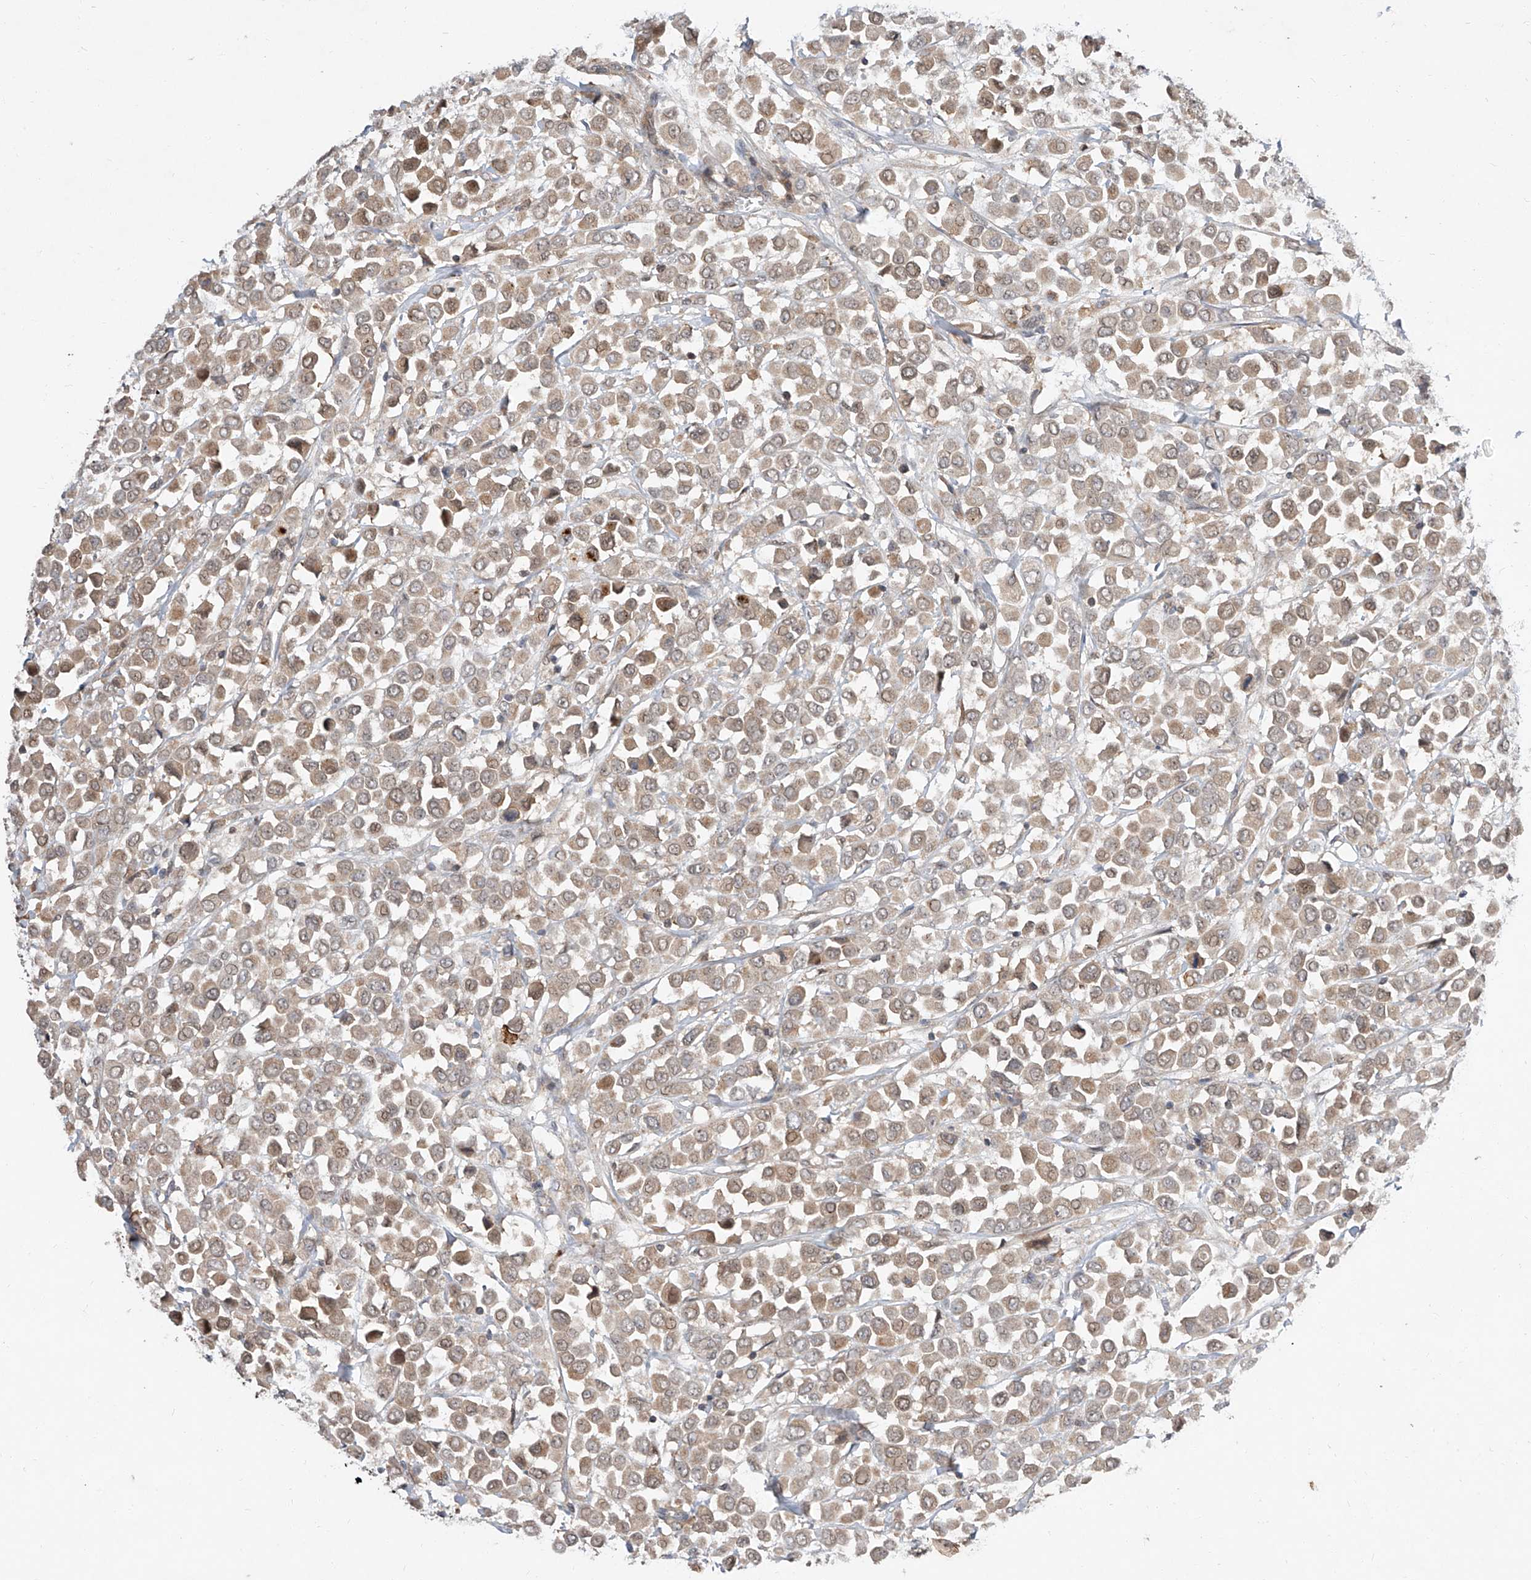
{"staining": {"intensity": "weak", "quantity": ">75%", "location": "cytoplasmic/membranous,nuclear"}, "tissue": "breast cancer", "cell_type": "Tumor cells", "image_type": "cancer", "snomed": [{"axis": "morphology", "description": "Duct carcinoma"}, {"axis": "topography", "description": "Breast"}], "caption": "High-power microscopy captured an immunohistochemistry photomicrograph of breast intraductal carcinoma, revealing weak cytoplasmic/membranous and nuclear positivity in about >75% of tumor cells.", "gene": "DIRAS3", "patient": {"sex": "female", "age": 61}}